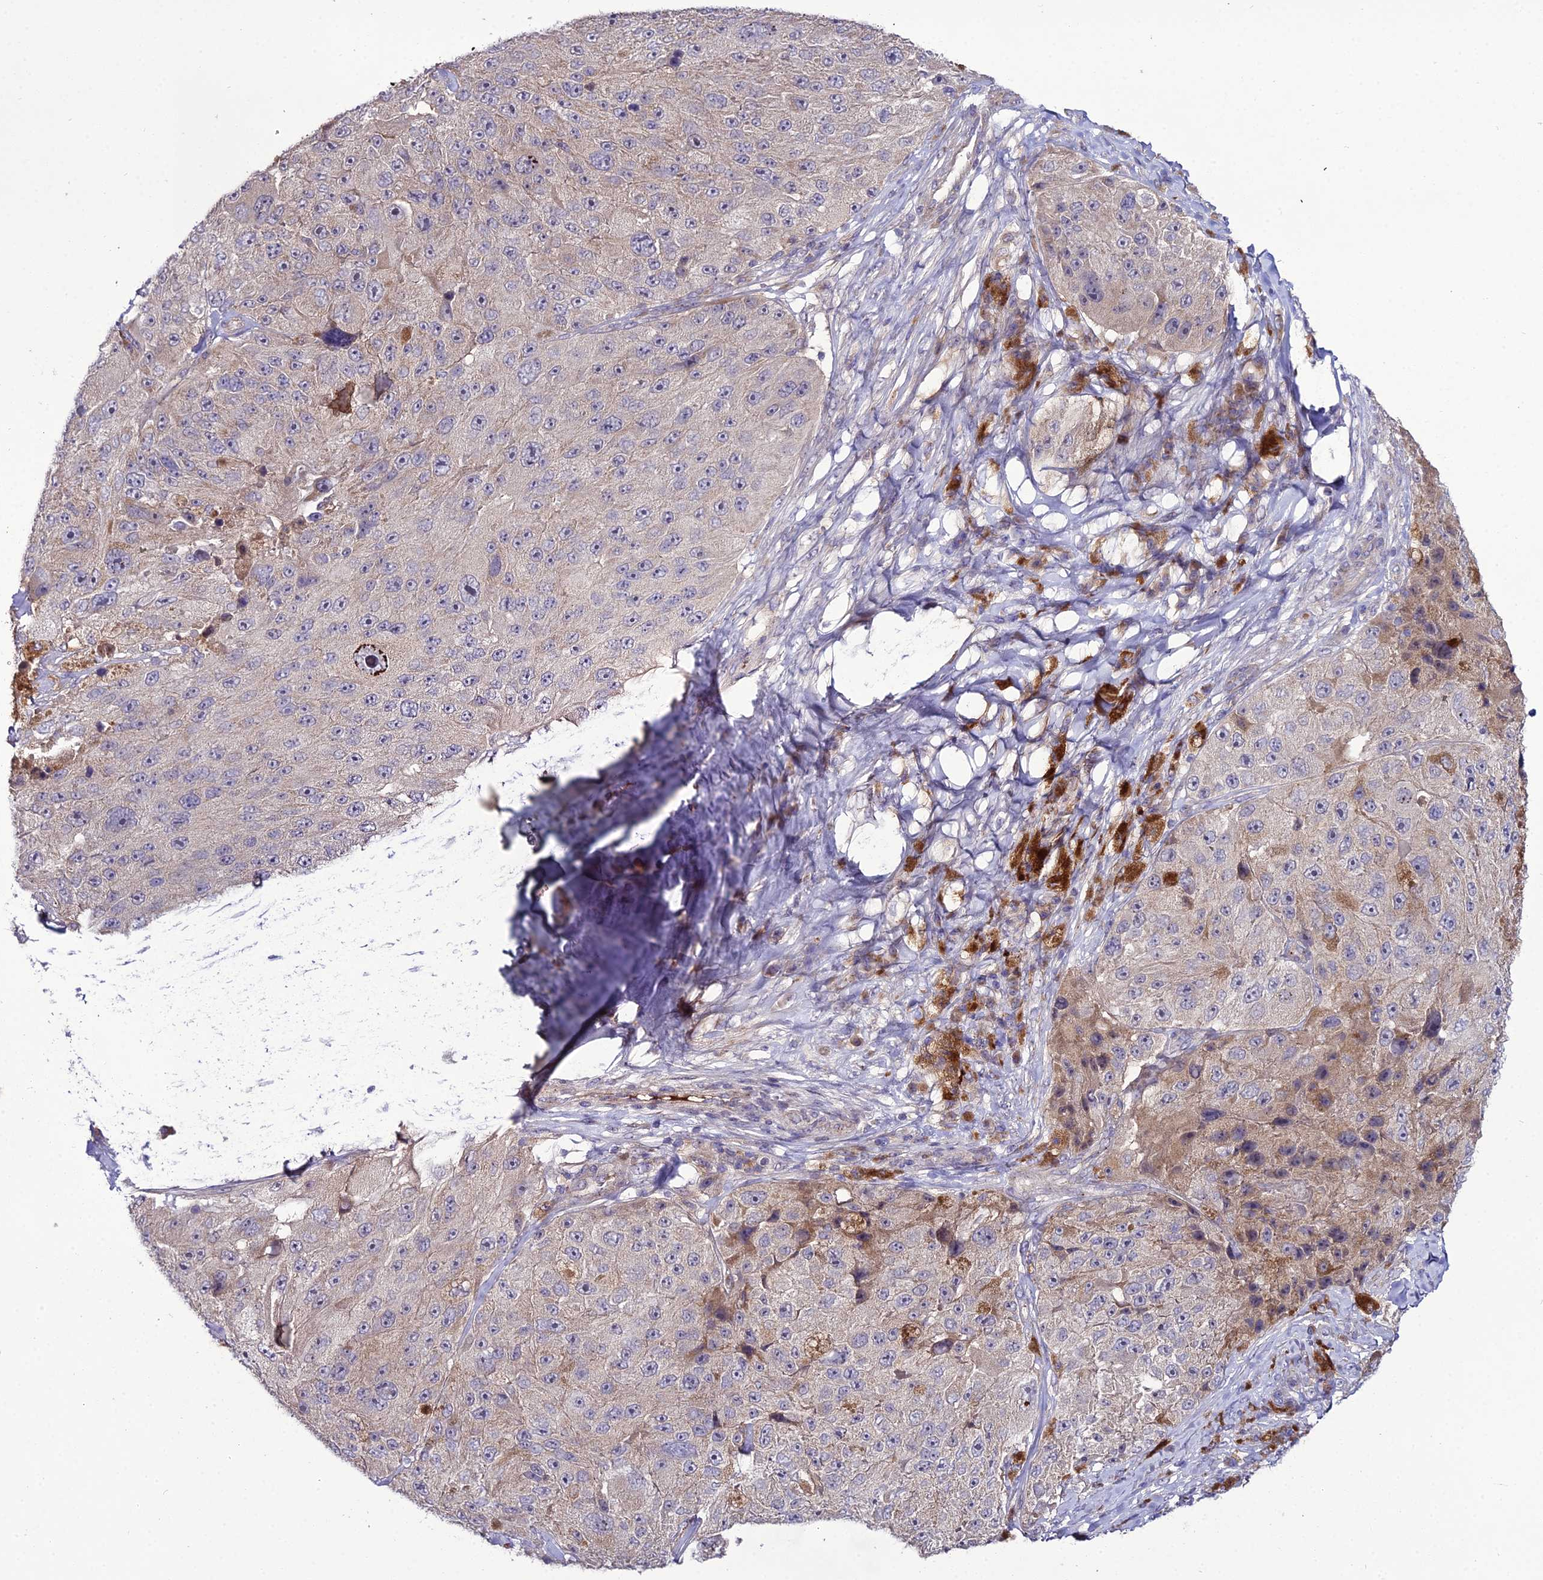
{"staining": {"intensity": "weak", "quantity": "<25%", "location": "cytoplasmic/membranous"}, "tissue": "melanoma", "cell_type": "Tumor cells", "image_type": "cancer", "snomed": [{"axis": "morphology", "description": "Malignant melanoma, Metastatic site"}, {"axis": "topography", "description": "Lymph node"}], "caption": "An image of melanoma stained for a protein displays no brown staining in tumor cells.", "gene": "EID2", "patient": {"sex": "male", "age": 62}}